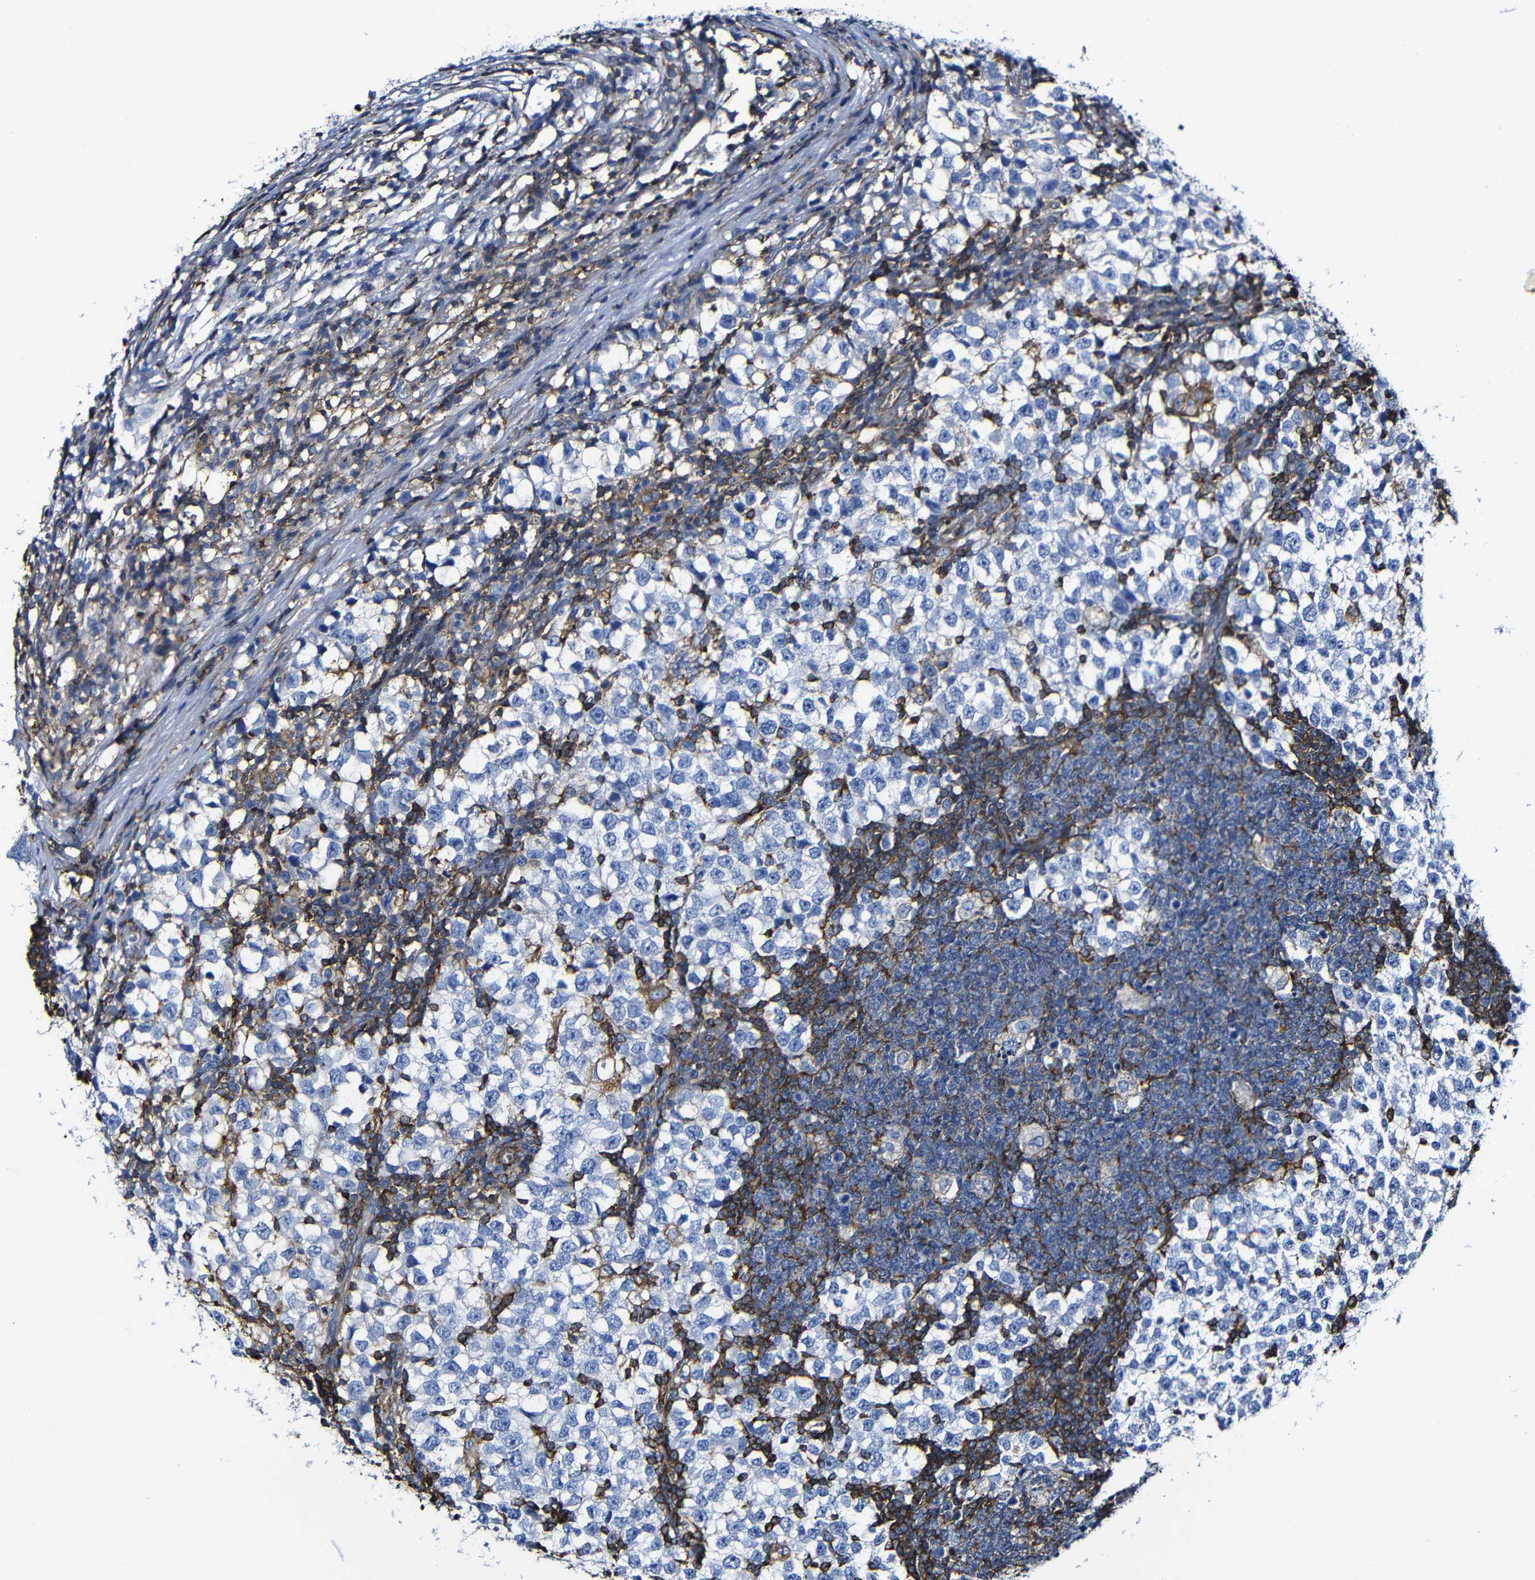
{"staining": {"intensity": "negative", "quantity": "none", "location": "none"}, "tissue": "testis cancer", "cell_type": "Tumor cells", "image_type": "cancer", "snomed": [{"axis": "morphology", "description": "Seminoma, NOS"}, {"axis": "topography", "description": "Testis"}], "caption": "High magnification brightfield microscopy of testis seminoma stained with DAB (3,3'-diaminobenzidine) (brown) and counterstained with hematoxylin (blue): tumor cells show no significant staining.", "gene": "MSN", "patient": {"sex": "male", "age": 65}}